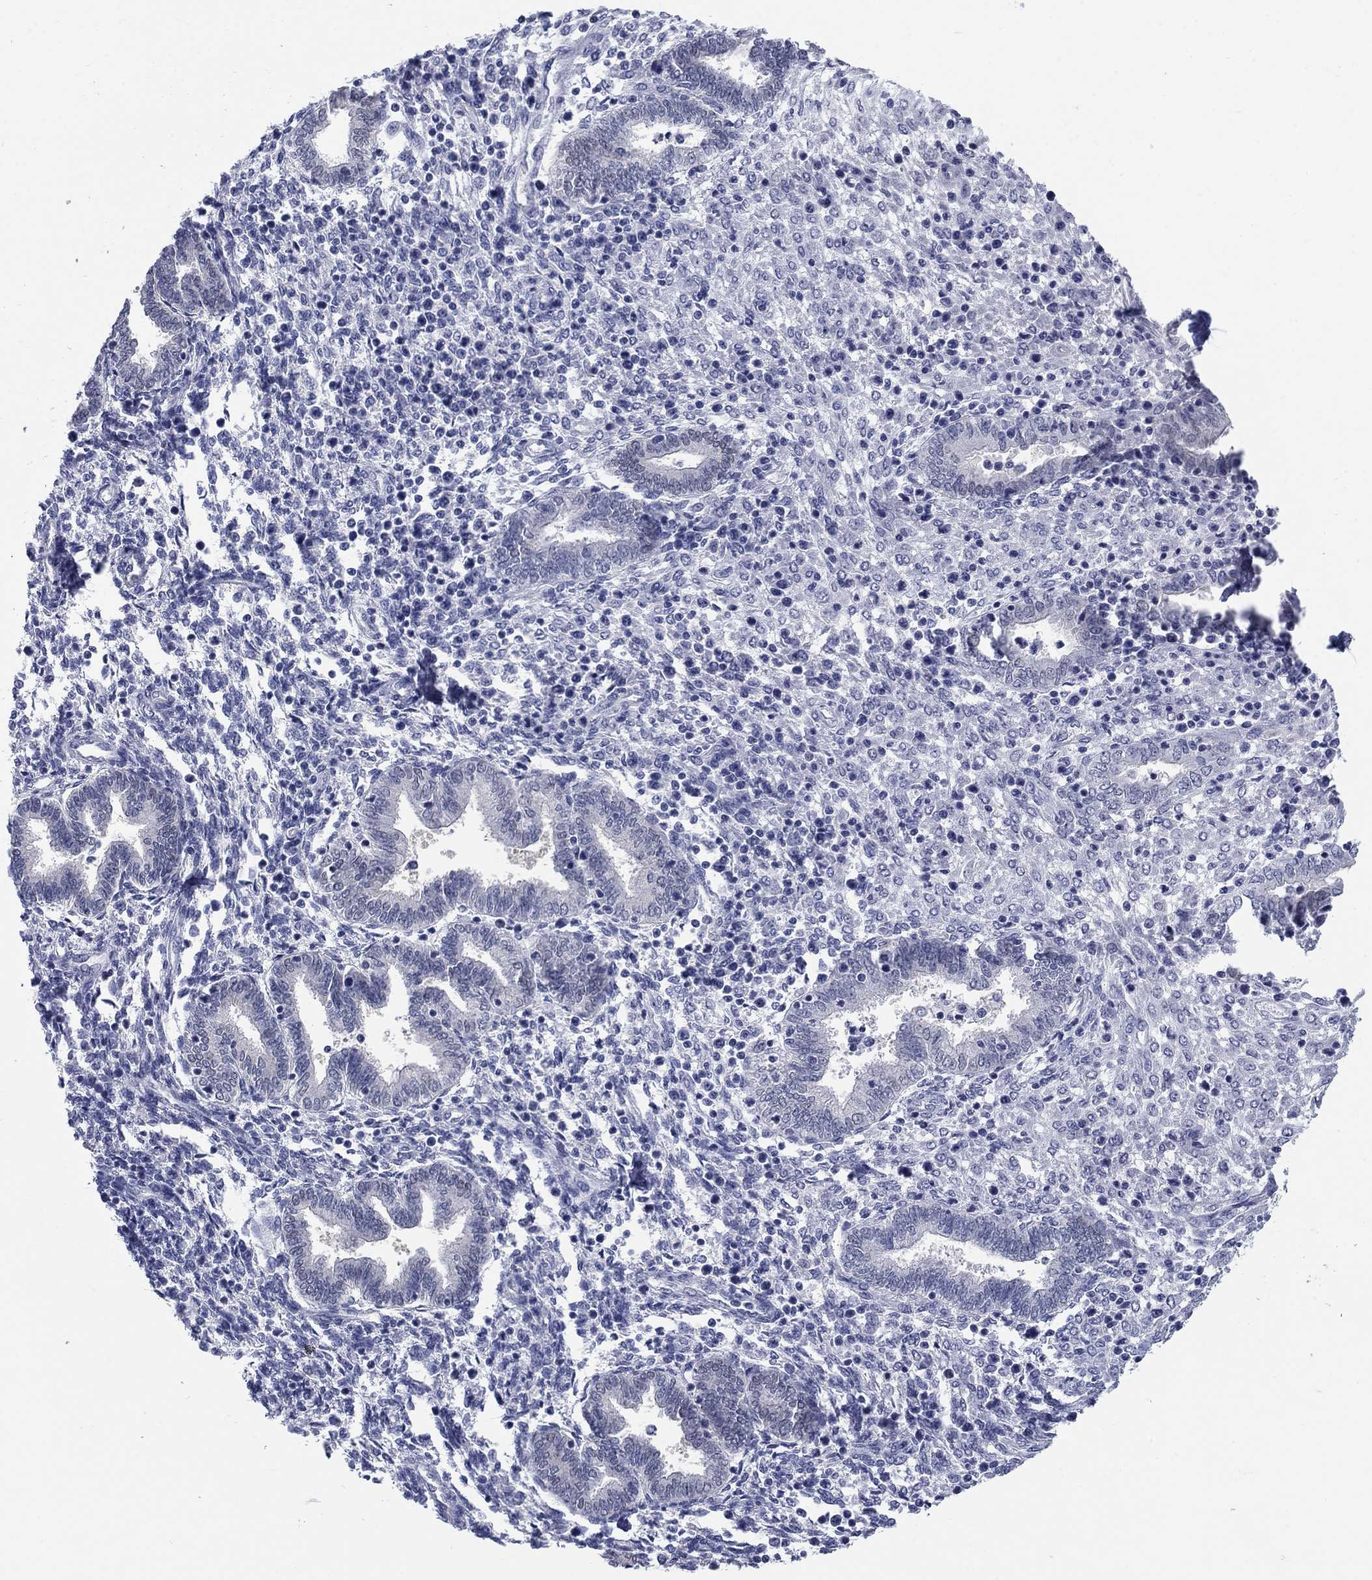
{"staining": {"intensity": "negative", "quantity": "none", "location": "none"}, "tissue": "endometrium", "cell_type": "Cells in endometrial stroma", "image_type": "normal", "snomed": [{"axis": "morphology", "description": "Normal tissue, NOS"}, {"axis": "topography", "description": "Endometrium"}], "caption": "Endometrium stained for a protein using IHC displays no expression cells in endometrial stroma.", "gene": "ATP6V1G2", "patient": {"sex": "female", "age": 42}}